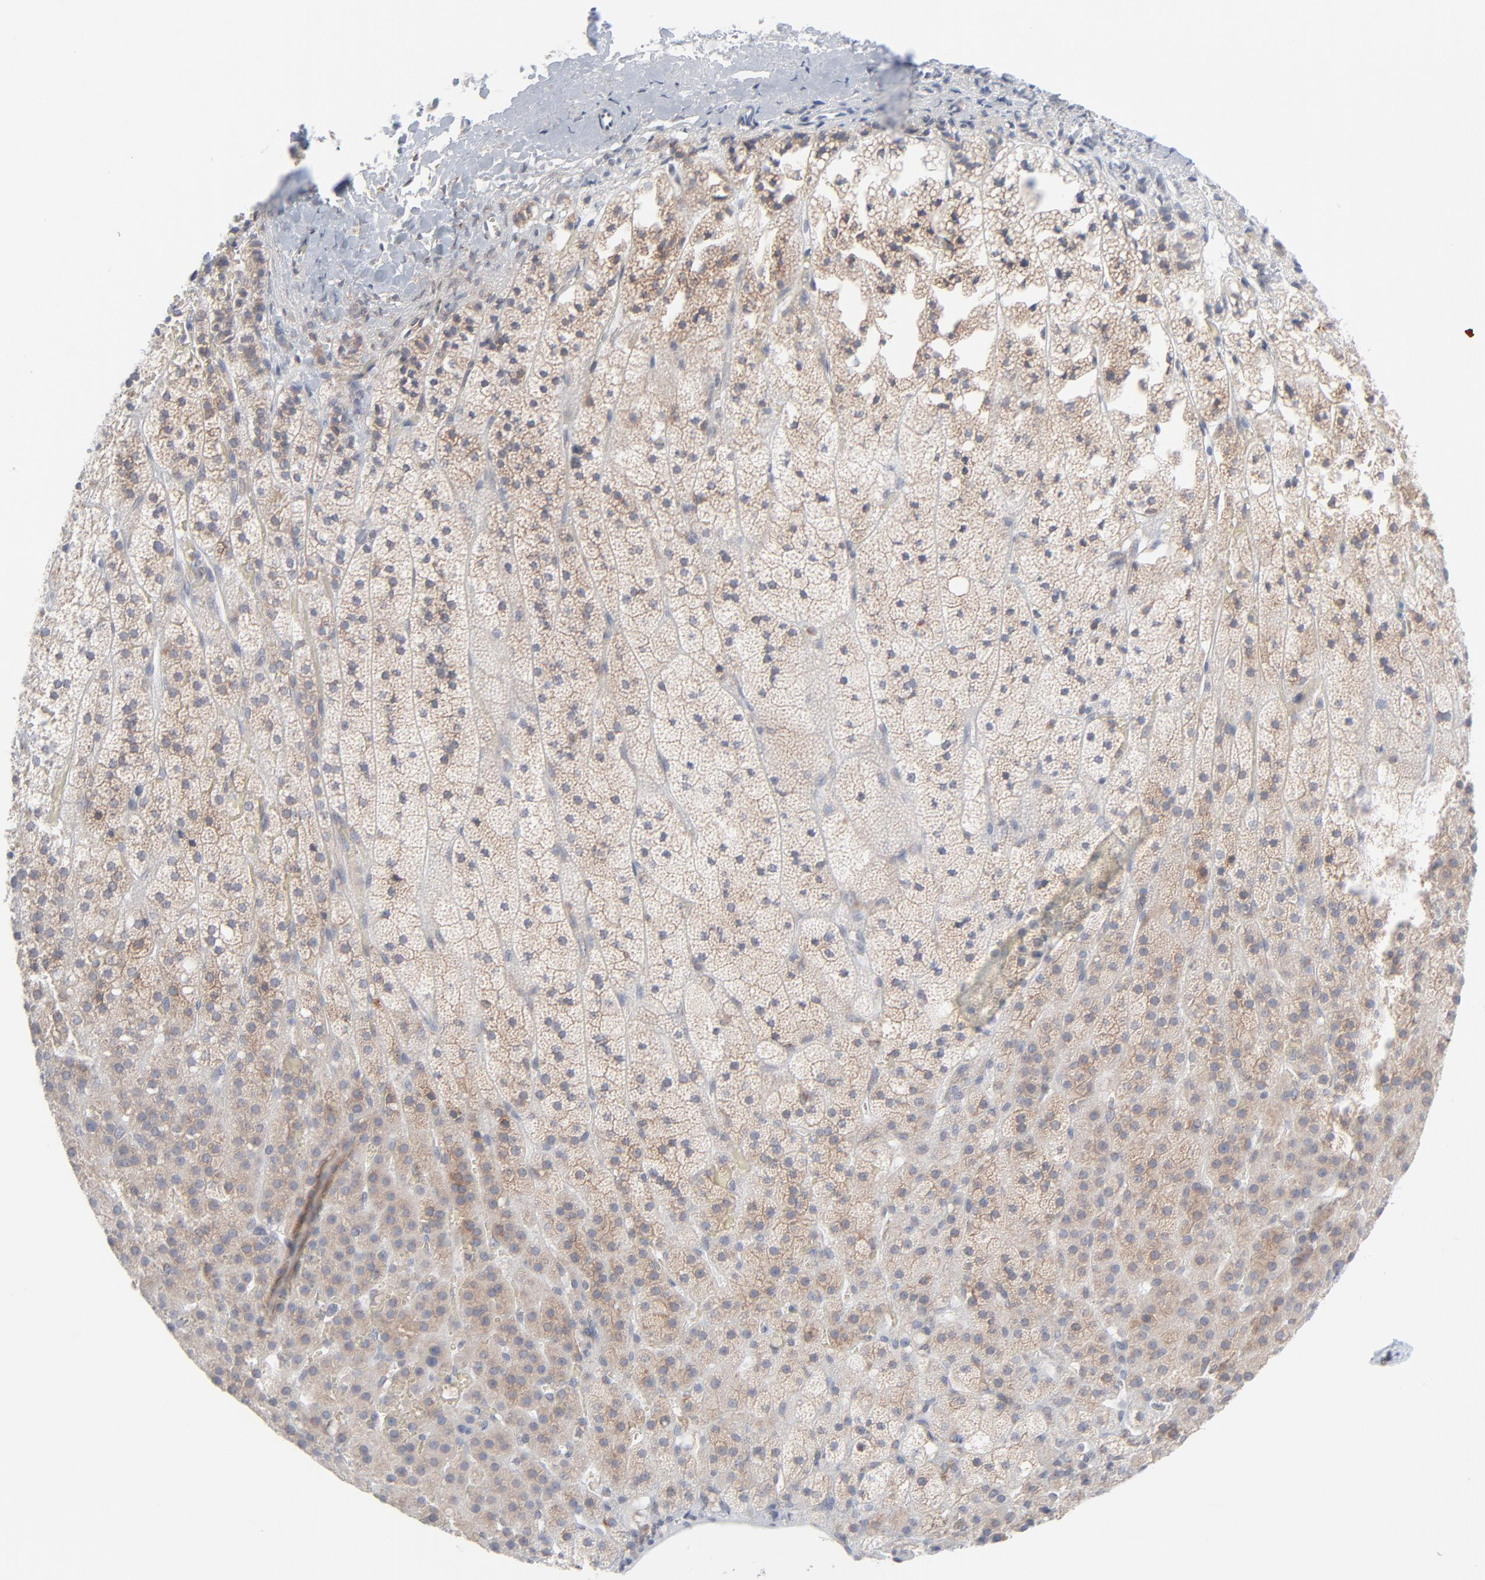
{"staining": {"intensity": "weak", "quantity": "25%-75%", "location": "cytoplasmic/membranous"}, "tissue": "adrenal gland", "cell_type": "Glandular cells", "image_type": "normal", "snomed": [{"axis": "morphology", "description": "Normal tissue, NOS"}, {"axis": "topography", "description": "Adrenal gland"}], "caption": "Weak cytoplasmic/membranous protein staining is identified in about 25%-75% of glandular cells in adrenal gland.", "gene": "KDSR", "patient": {"sex": "male", "age": 35}}